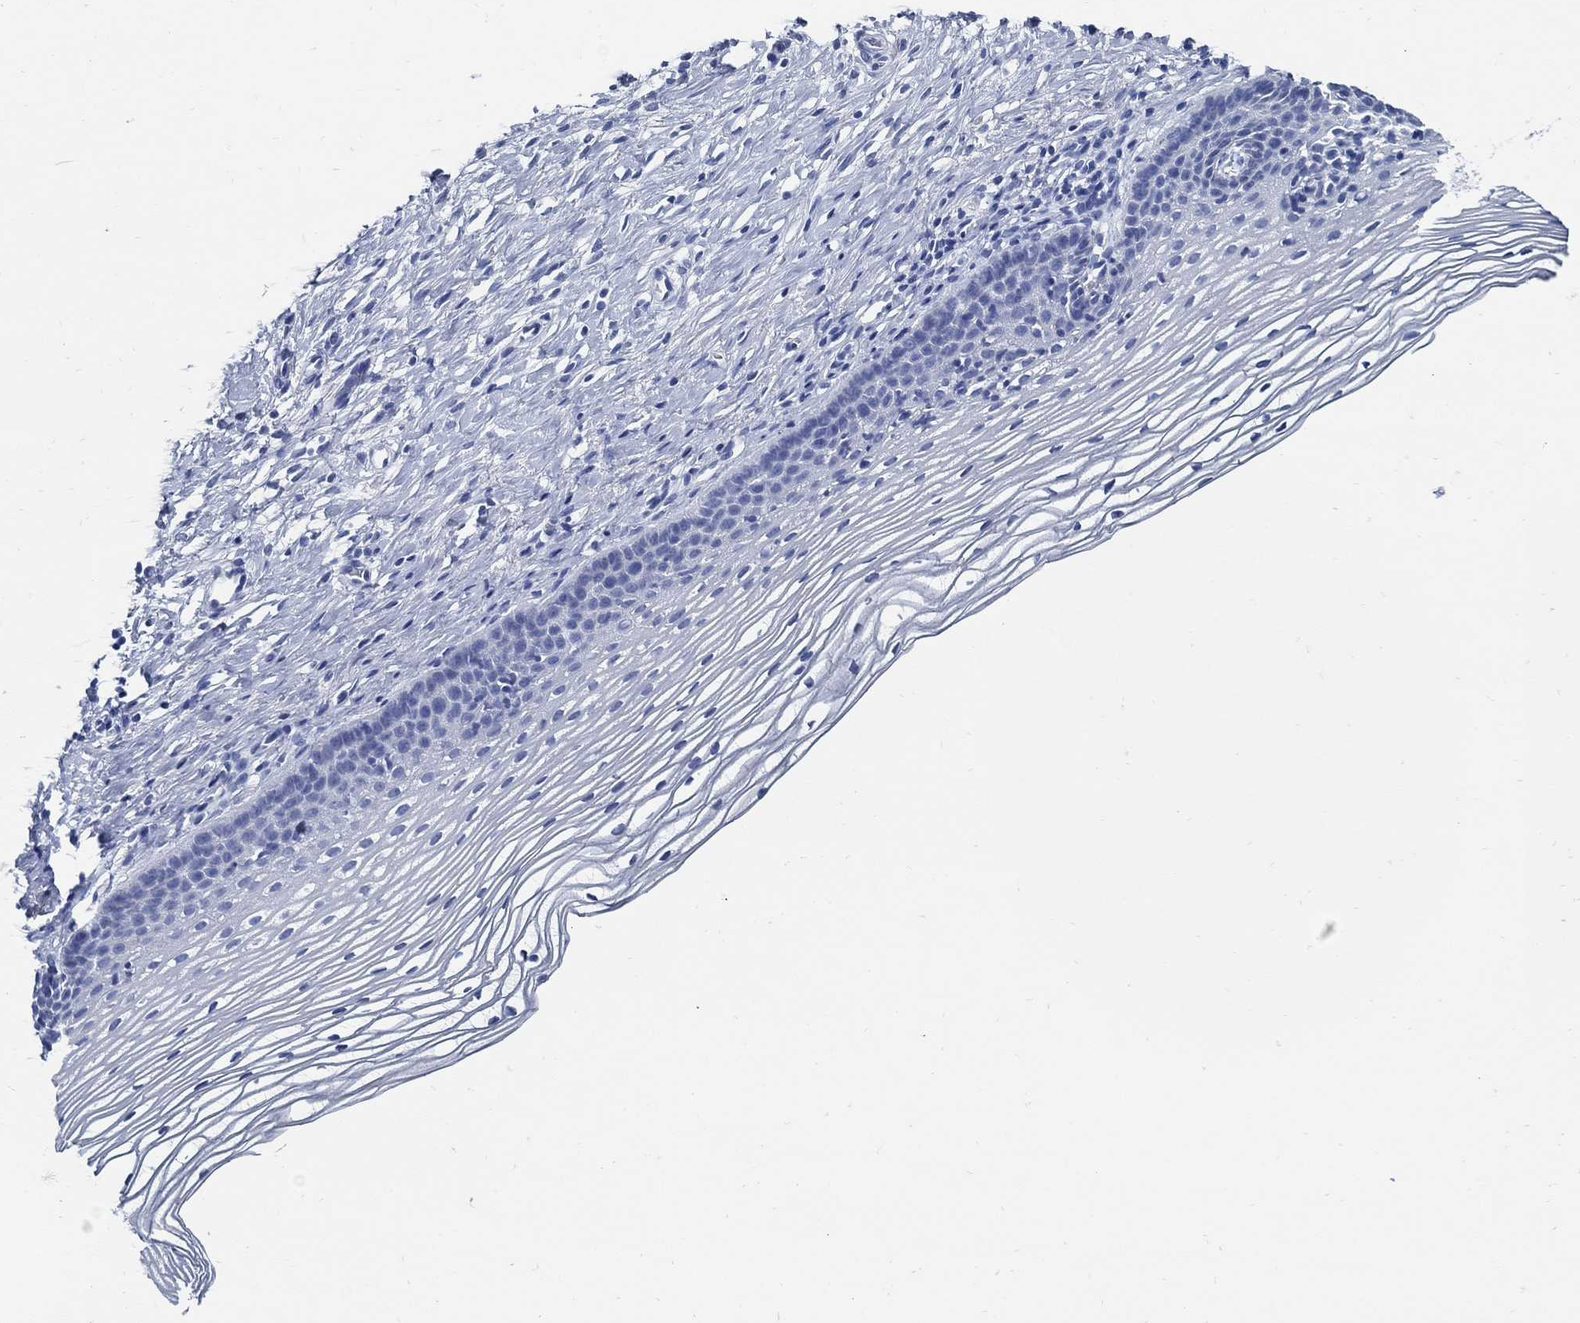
{"staining": {"intensity": "negative", "quantity": "none", "location": "none"}, "tissue": "cervix", "cell_type": "Squamous epithelial cells", "image_type": "normal", "snomed": [{"axis": "morphology", "description": "Normal tissue, NOS"}, {"axis": "topography", "description": "Cervix"}], "caption": "This histopathology image is of benign cervix stained with immunohistochemistry (IHC) to label a protein in brown with the nuclei are counter-stained blue. There is no expression in squamous epithelial cells. (Brightfield microscopy of DAB (3,3'-diaminobenzidine) immunohistochemistry at high magnification).", "gene": "SLC45A1", "patient": {"sex": "female", "age": 39}}